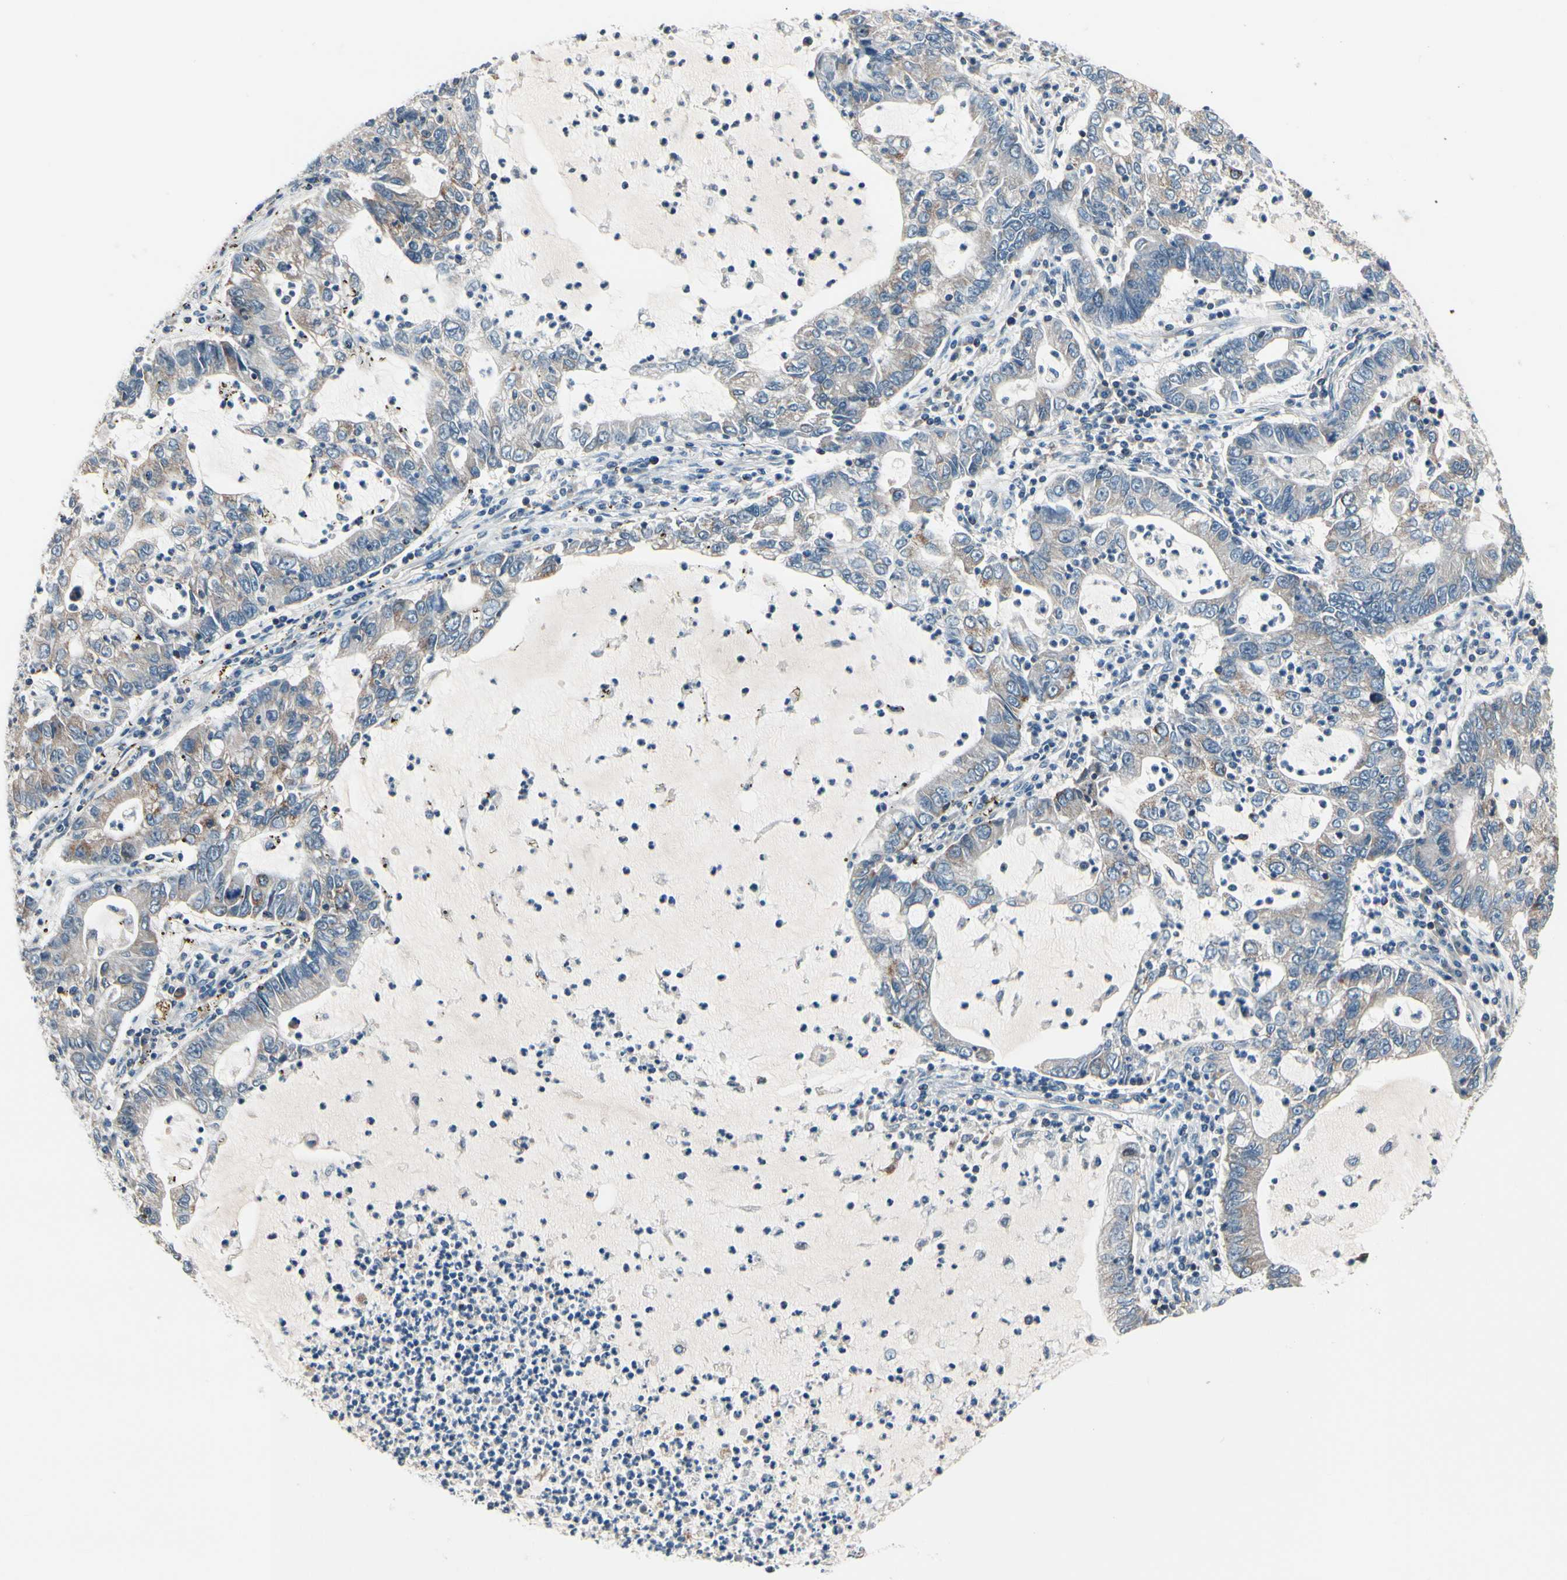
{"staining": {"intensity": "moderate", "quantity": "<25%", "location": "cytoplasmic/membranous"}, "tissue": "lung cancer", "cell_type": "Tumor cells", "image_type": "cancer", "snomed": [{"axis": "morphology", "description": "Adenocarcinoma, NOS"}, {"axis": "topography", "description": "Lung"}], "caption": "IHC micrograph of human adenocarcinoma (lung) stained for a protein (brown), which reveals low levels of moderate cytoplasmic/membranous positivity in approximately <25% of tumor cells.", "gene": "TMEM176A", "patient": {"sex": "female", "age": 51}}